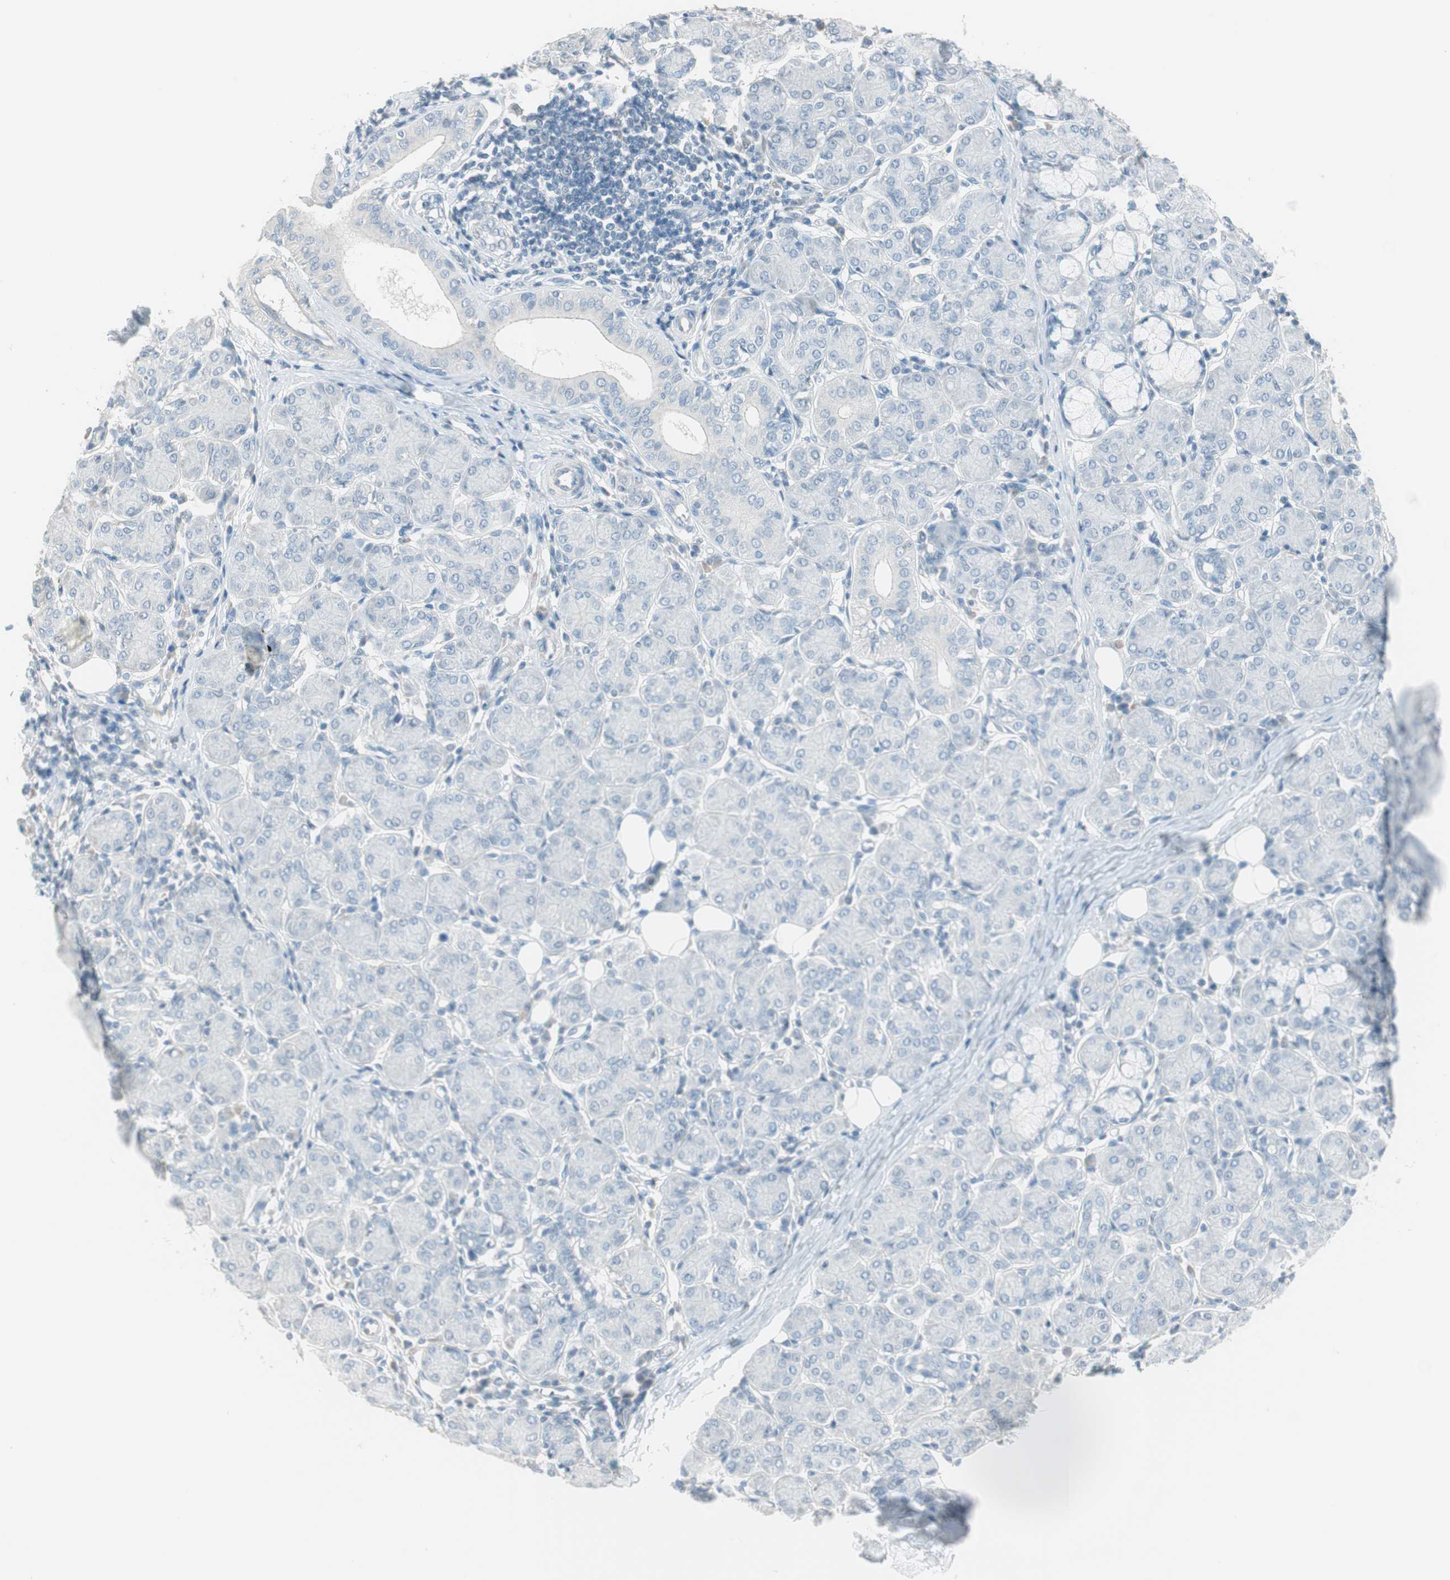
{"staining": {"intensity": "negative", "quantity": "none", "location": "none"}, "tissue": "salivary gland", "cell_type": "Glandular cells", "image_type": "normal", "snomed": [{"axis": "morphology", "description": "Normal tissue, NOS"}, {"axis": "morphology", "description": "Inflammation, NOS"}, {"axis": "topography", "description": "Lymph node"}, {"axis": "topography", "description": "Salivary gland"}], "caption": "Immunohistochemical staining of unremarkable human salivary gland displays no significant positivity in glandular cells. The staining is performed using DAB brown chromogen with nuclei counter-stained in using hematoxylin.", "gene": "ITLN2", "patient": {"sex": "male", "age": 3}}